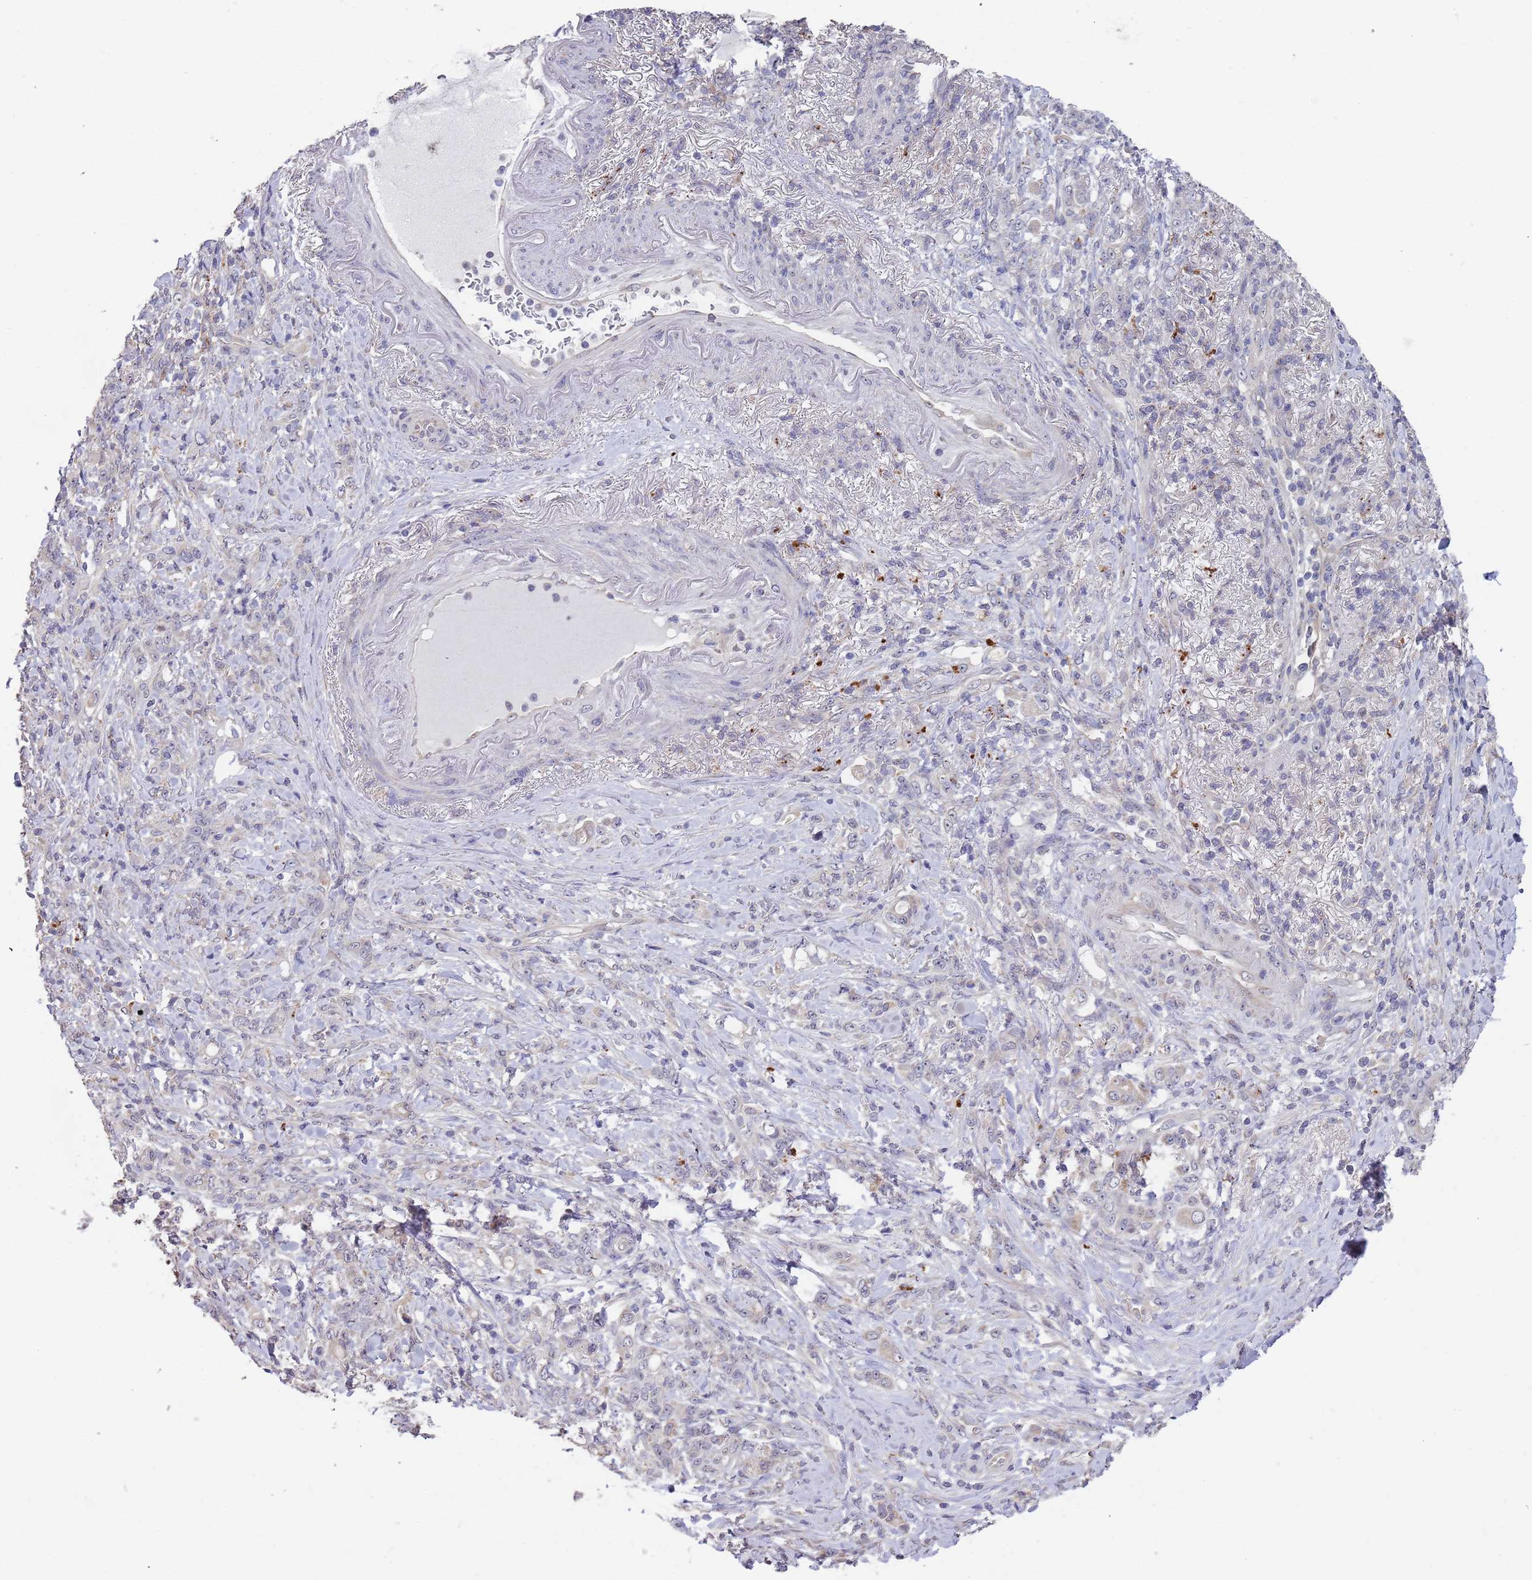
{"staining": {"intensity": "negative", "quantity": "none", "location": "none"}, "tissue": "stomach cancer", "cell_type": "Tumor cells", "image_type": "cancer", "snomed": [{"axis": "morphology", "description": "Normal tissue, NOS"}, {"axis": "morphology", "description": "Adenocarcinoma, NOS"}, {"axis": "topography", "description": "Stomach"}], "caption": "Stomach cancer (adenocarcinoma) stained for a protein using immunohistochemistry (IHC) displays no expression tumor cells.", "gene": "TMEM64", "patient": {"sex": "female", "age": 79}}